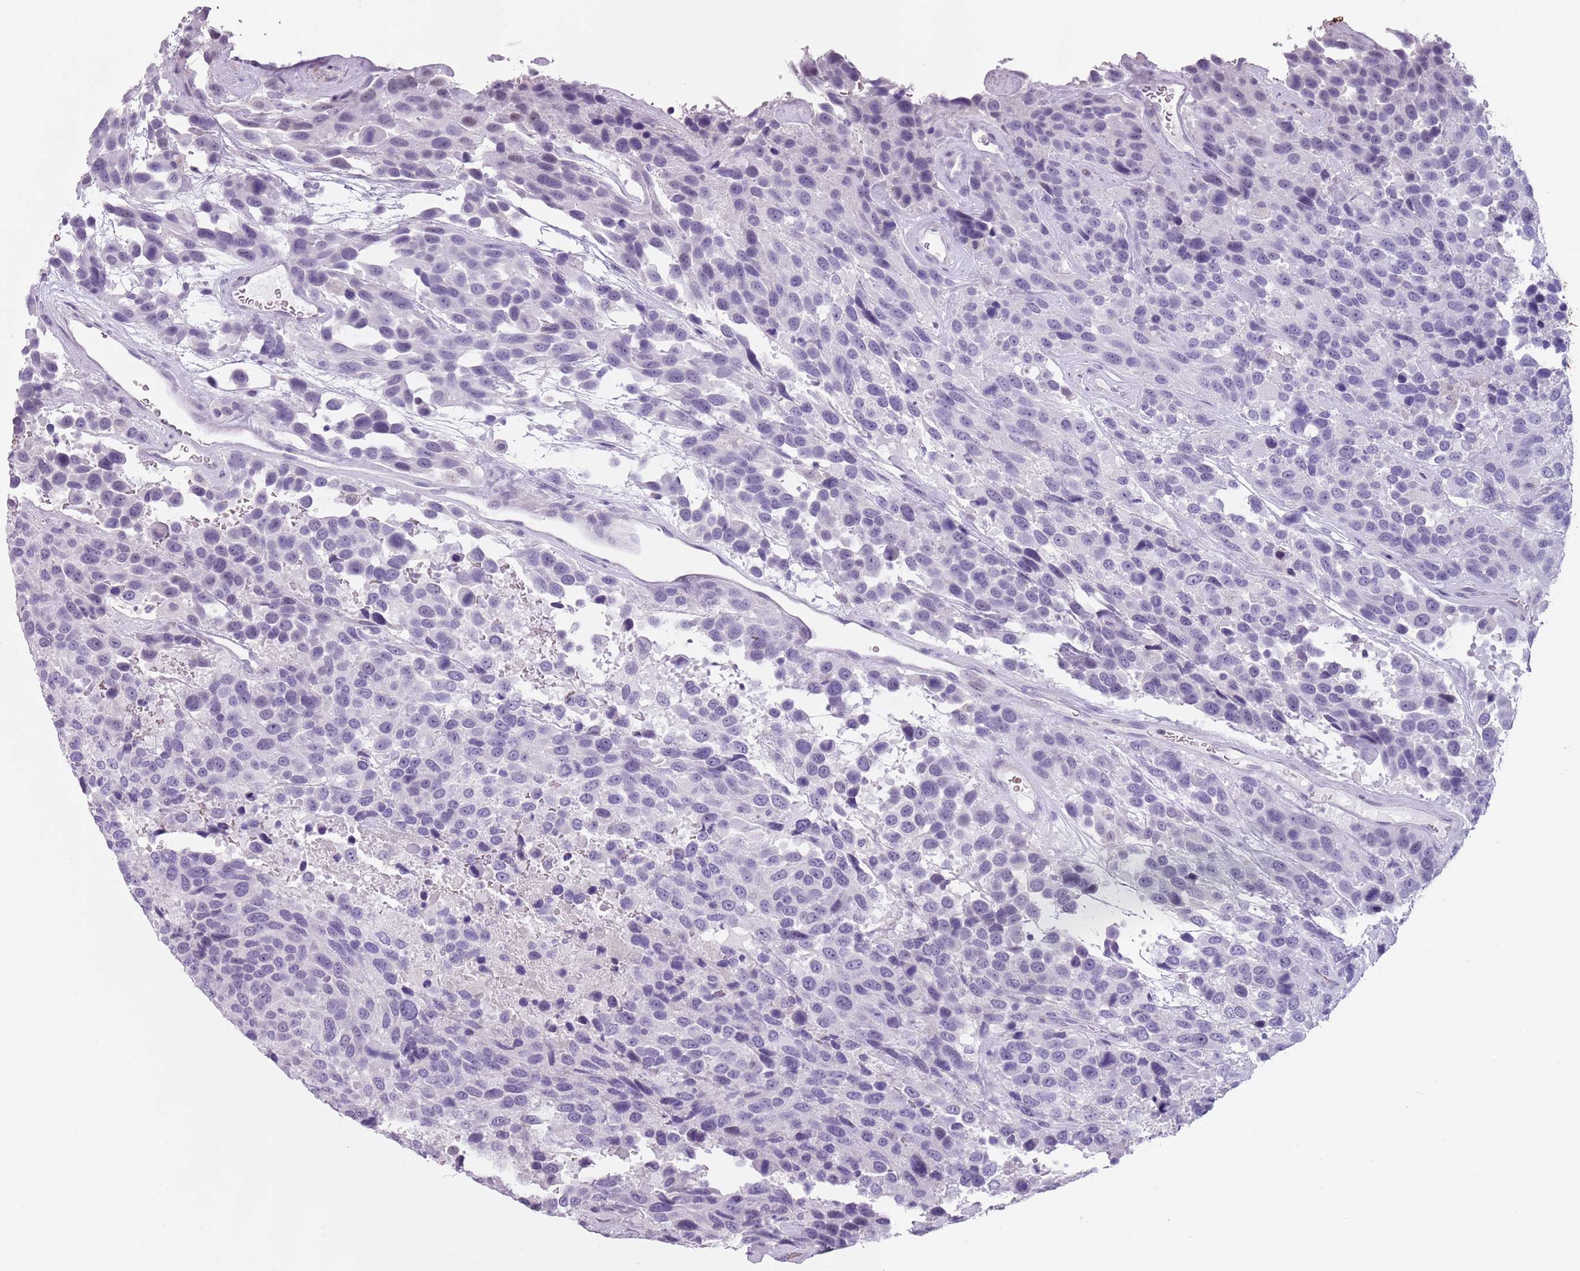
{"staining": {"intensity": "weak", "quantity": "<25%", "location": "nuclear"}, "tissue": "urothelial cancer", "cell_type": "Tumor cells", "image_type": "cancer", "snomed": [{"axis": "morphology", "description": "Urothelial carcinoma, High grade"}, {"axis": "topography", "description": "Urinary bladder"}], "caption": "Tumor cells show no significant protein staining in urothelial carcinoma (high-grade). (Stains: DAB (3,3'-diaminobenzidine) immunohistochemistry (IHC) with hematoxylin counter stain, Microscopy: brightfield microscopy at high magnification).", "gene": "SPESP1", "patient": {"sex": "female", "age": 70}}